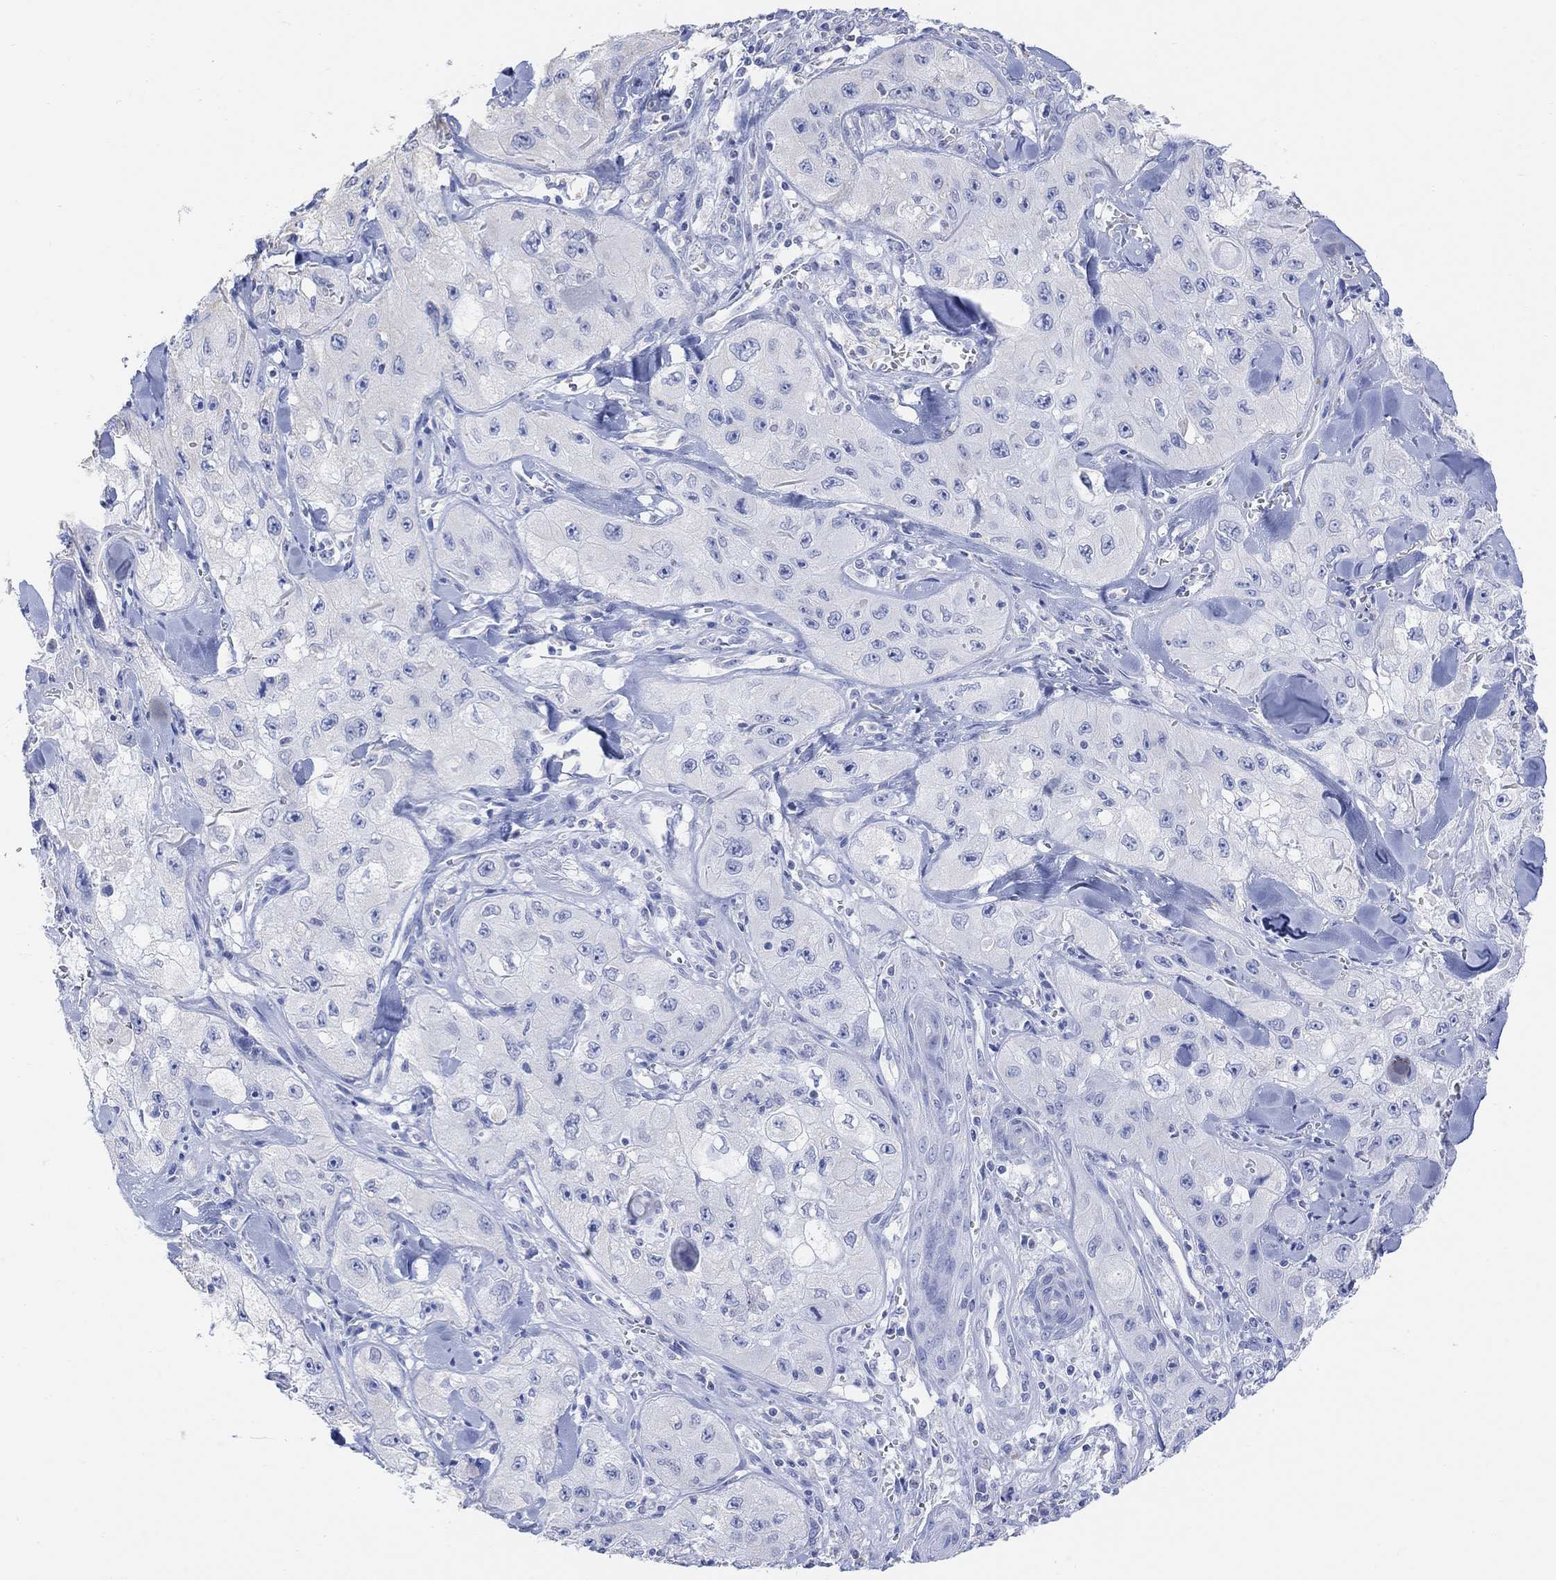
{"staining": {"intensity": "negative", "quantity": "none", "location": "none"}, "tissue": "skin cancer", "cell_type": "Tumor cells", "image_type": "cancer", "snomed": [{"axis": "morphology", "description": "Squamous cell carcinoma, NOS"}, {"axis": "topography", "description": "Skin"}, {"axis": "topography", "description": "Subcutis"}], "caption": "Human skin cancer stained for a protein using IHC reveals no expression in tumor cells.", "gene": "SYT12", "patient": {"sex": "male", "age": 73}}